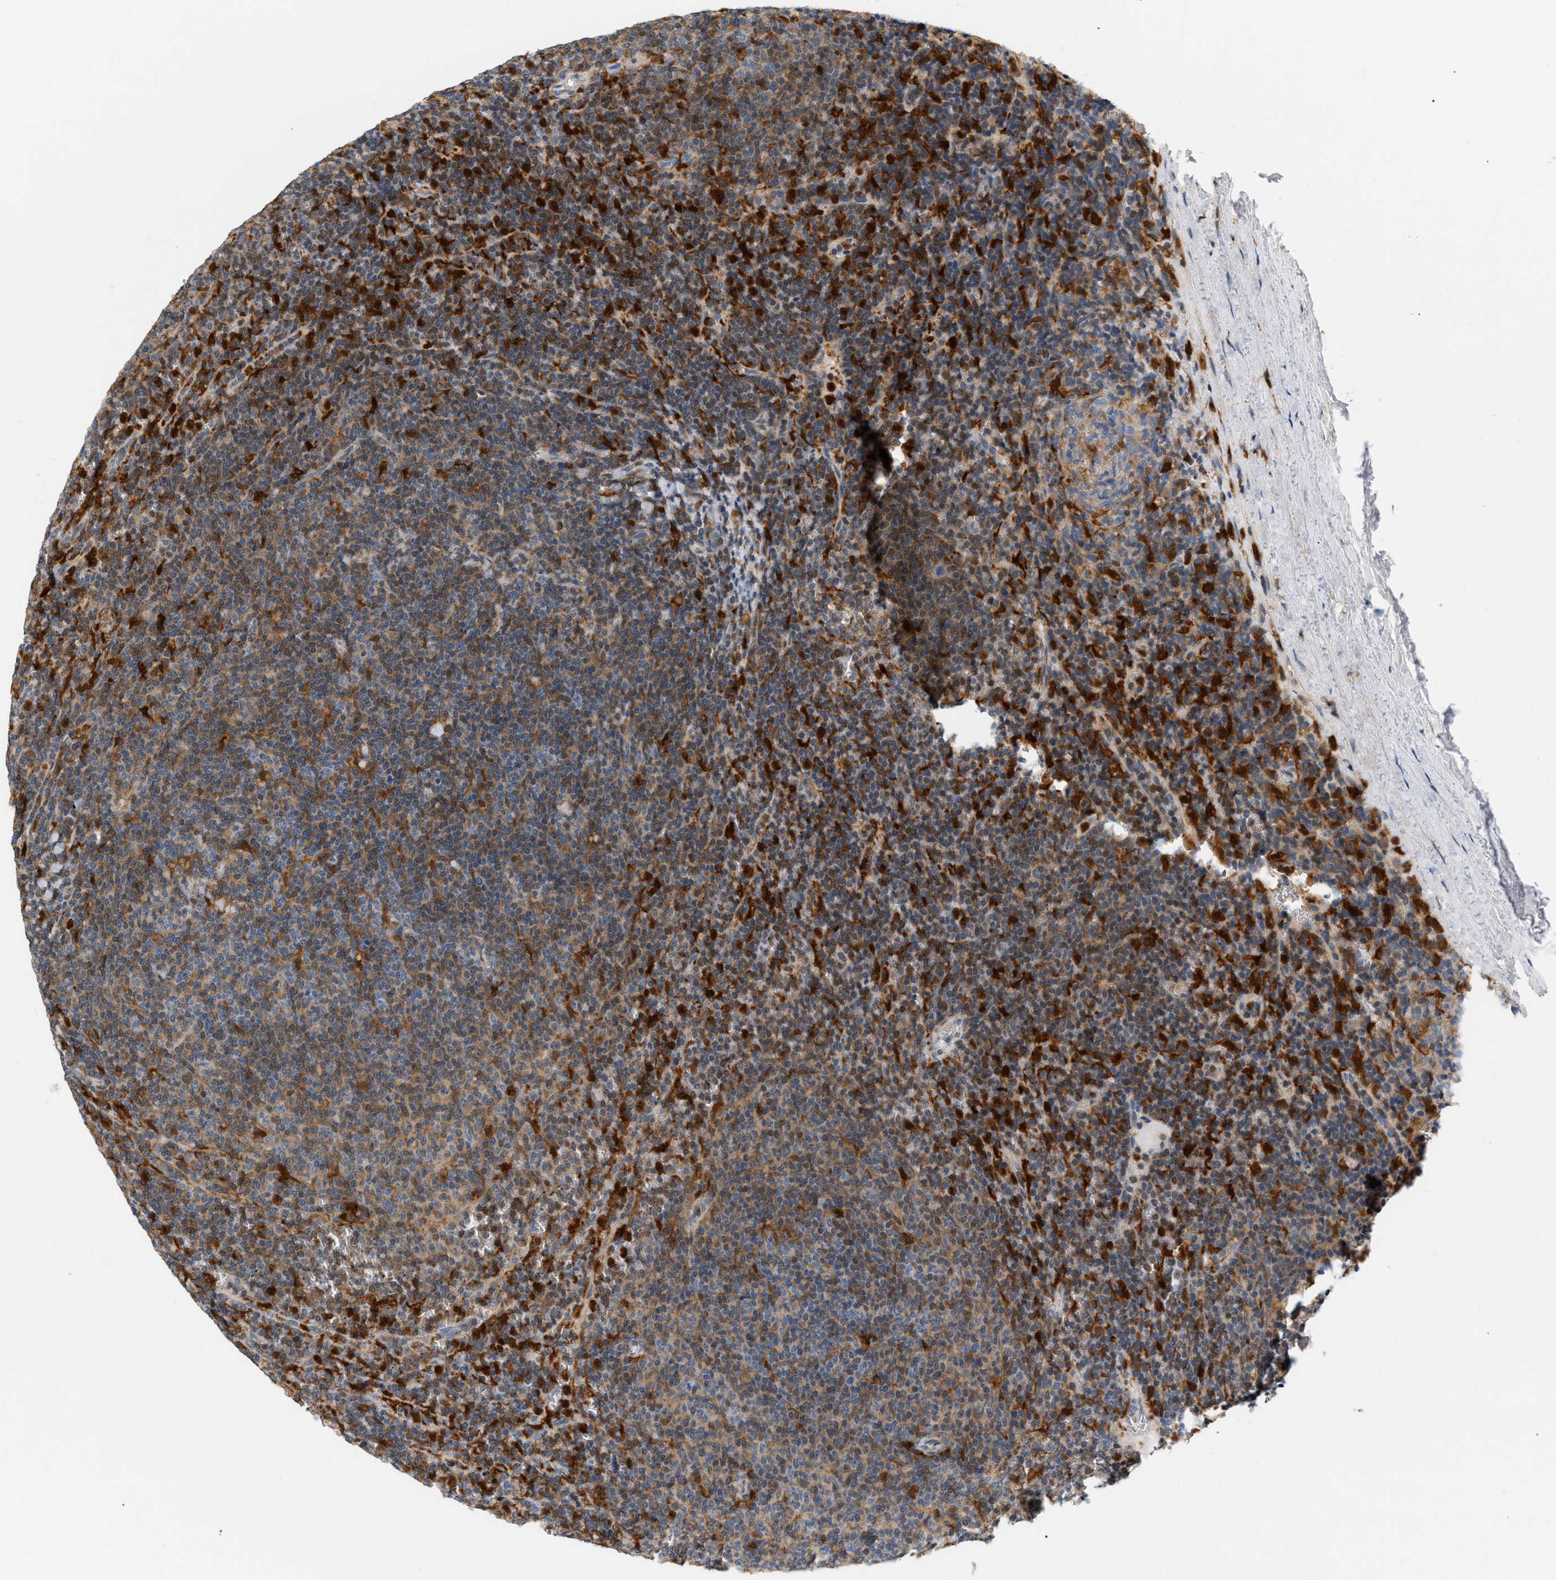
{"staining": {"intensity": "moderate", "quantity": "25%-75%", "location": "cytoplasmic/membranous"}, "tissue": "lymphoma", "cell_type": "Tumor cells", "image_type": "cancer", "snomed": [{"axis": "morphology", "description": "Malignant lymphoma, non-Hodgkin's type, Low grade"}, {"axis": "topography", "description": "Spleen"}], "caption": "This image demonstrates immunohistochemistry staining of human lymphoma, with medium moderate cytoplasmic/membranous staining in about 25%-75% of tumor cells.", "gene": "PYCARD", "patient": {"sex": "female", "age": 50}}